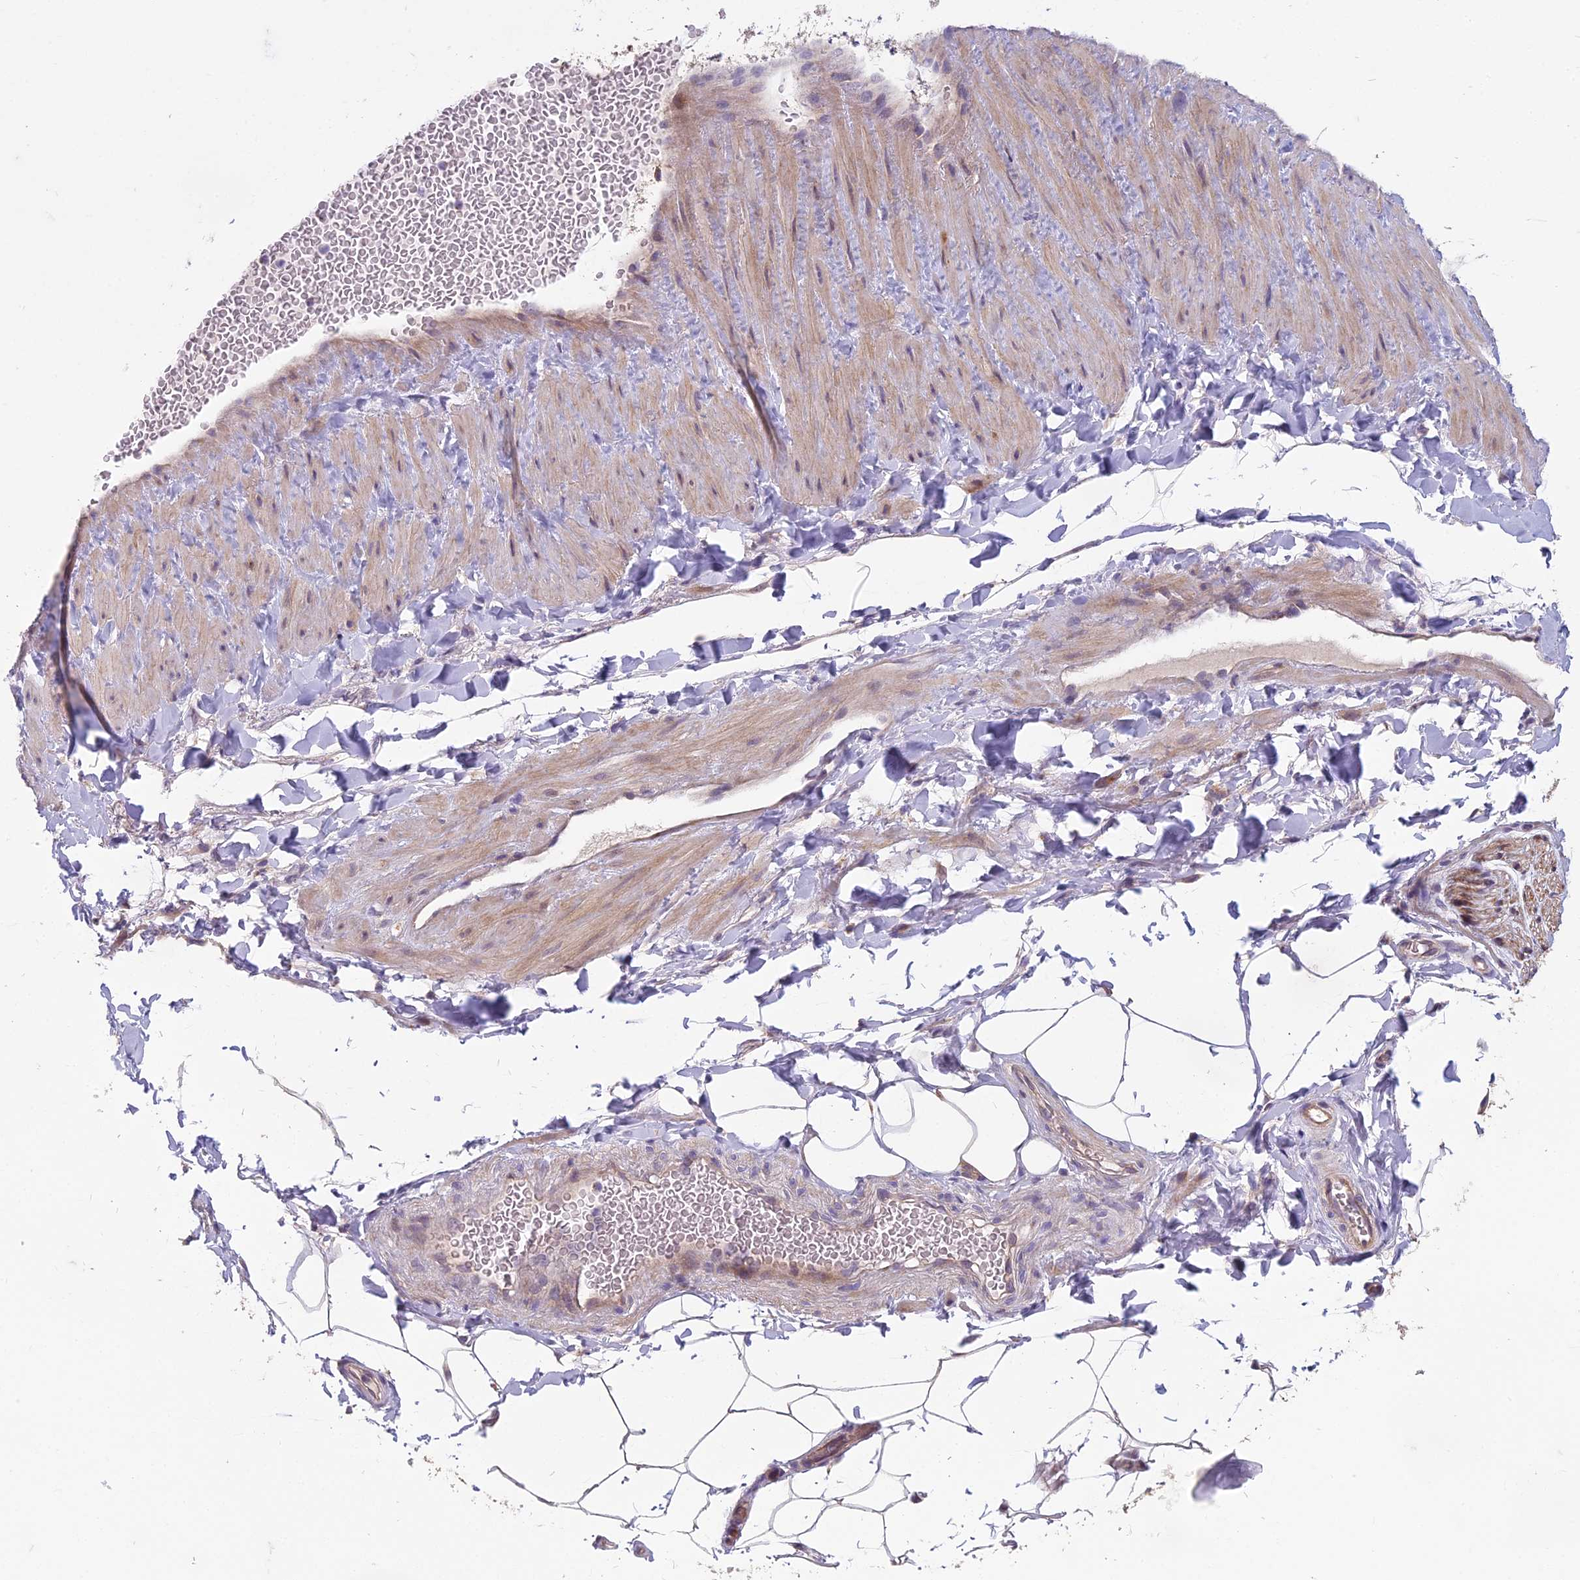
{"staining": {"intensity": "negative", "quantity": "none", "location": "none"}, "tissue": "adipose tissue", "cell_type": "Adipocytes", "image_type": "normal", "snomed": [{"axis": "morphology", "description": "Normal tissue, NOS"}, {"axis": "topography", "description": "Soft tissue"}, {"axis": "topography", "description": "Vascular tissue"}], "caption": "An immunohistochemistry micrograph of unremarkable adipose tissue is shown. There is no staining in adipocytes of adipose tissue.", "gene": "DUS2", "patient": {"sex": "male", "age": 54}}